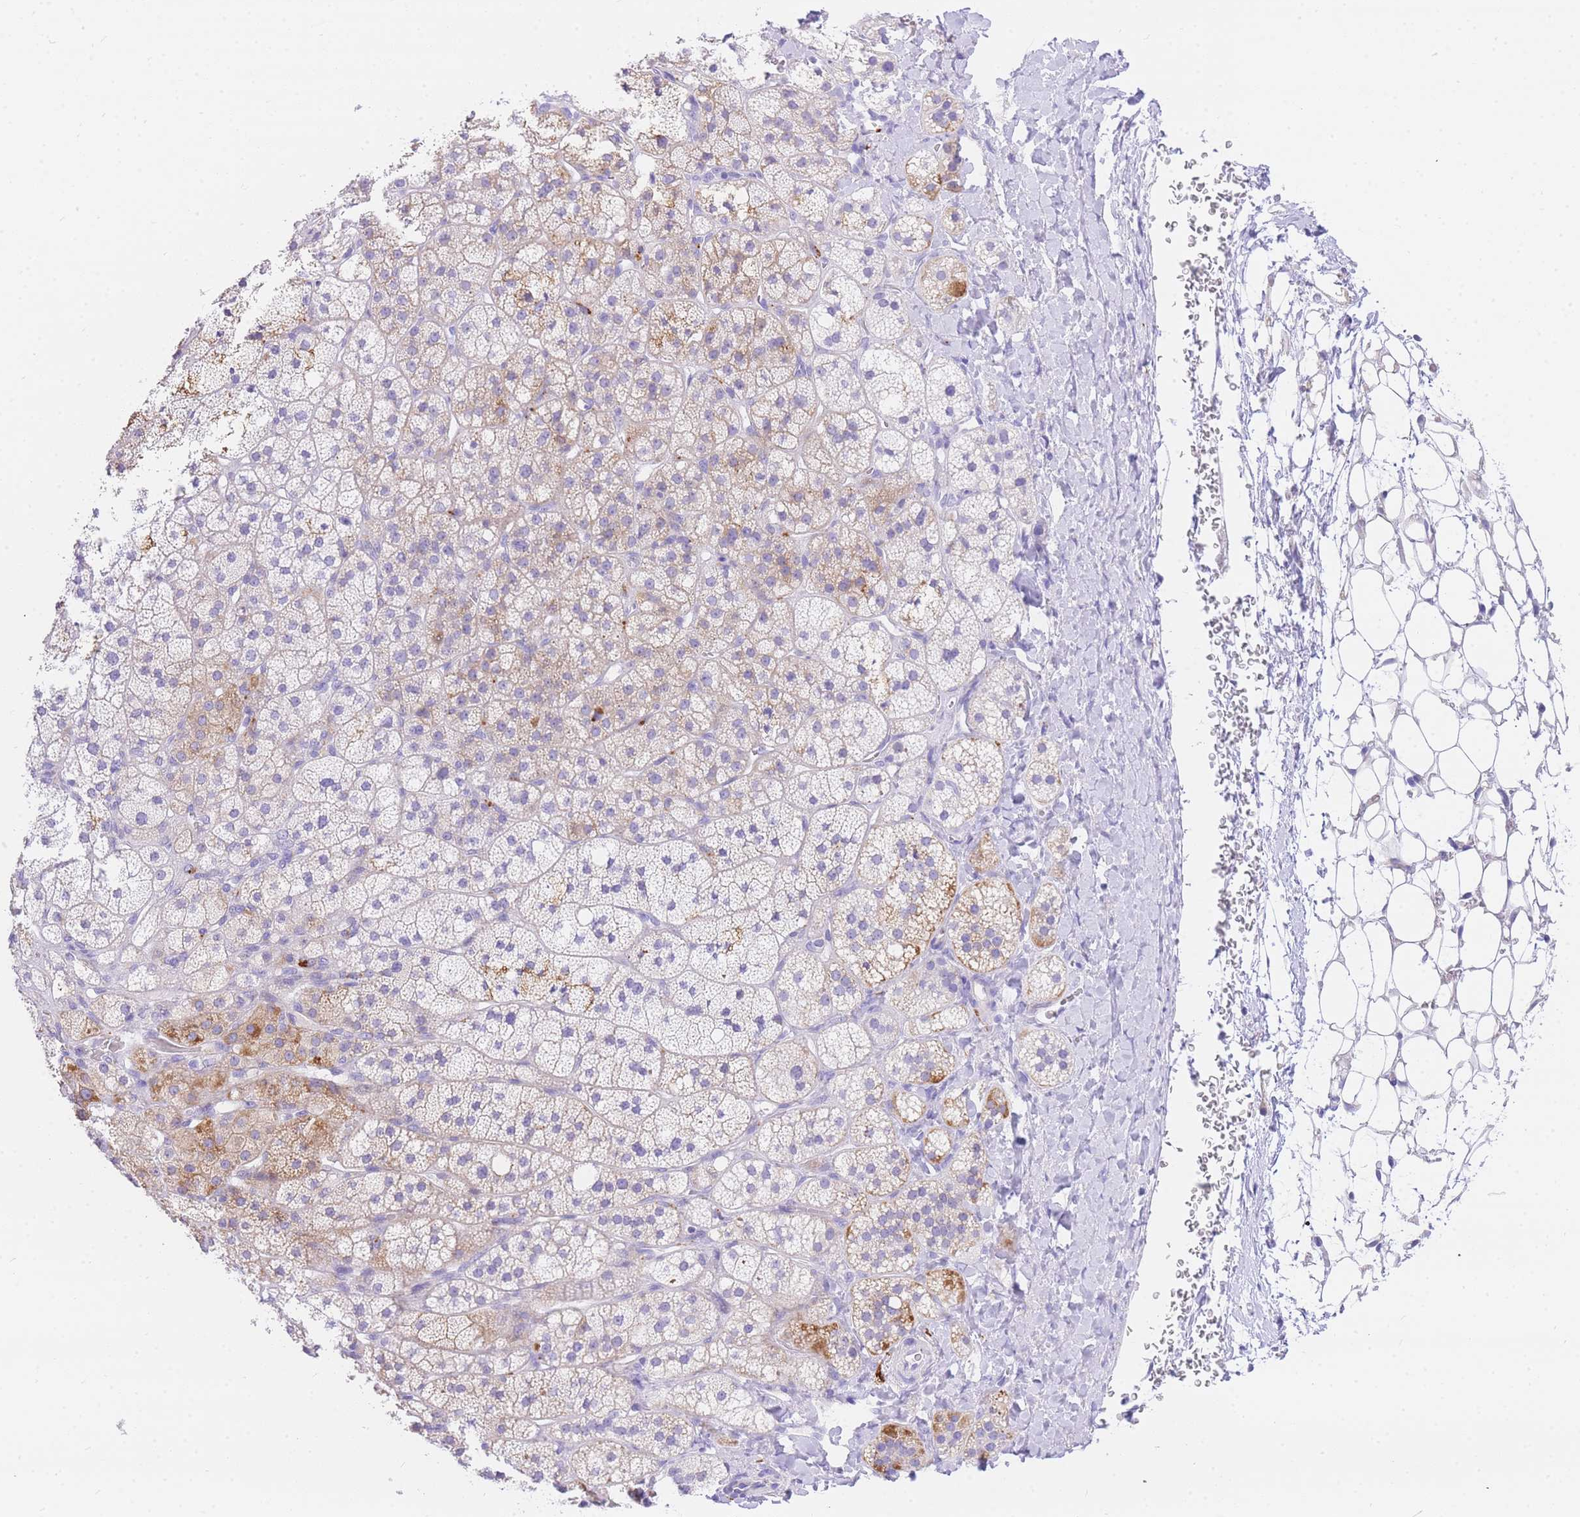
{"staining": {"intensity": "strong", "quantity": "<25%", "location": "cytoplasmic/membranous"}, "tissue": "adrenal gland", "cell_type": "Glandular cells", "image_type": "normal", "snomed": [{"axis": "morphology", "description": "Normal tissue, NOS"}, {"axis": "topography", "description": "Adrenal gland"}], "caption": "The histopathology image displays immunohistochemical staining of unremarkable adrenal gland. There is strong cytoplasmic/membranous expression is appreciated in approximately <25% of glandular cells.", "gene": "UPK1A", "patient": {"sex": "male", "age": 61}}